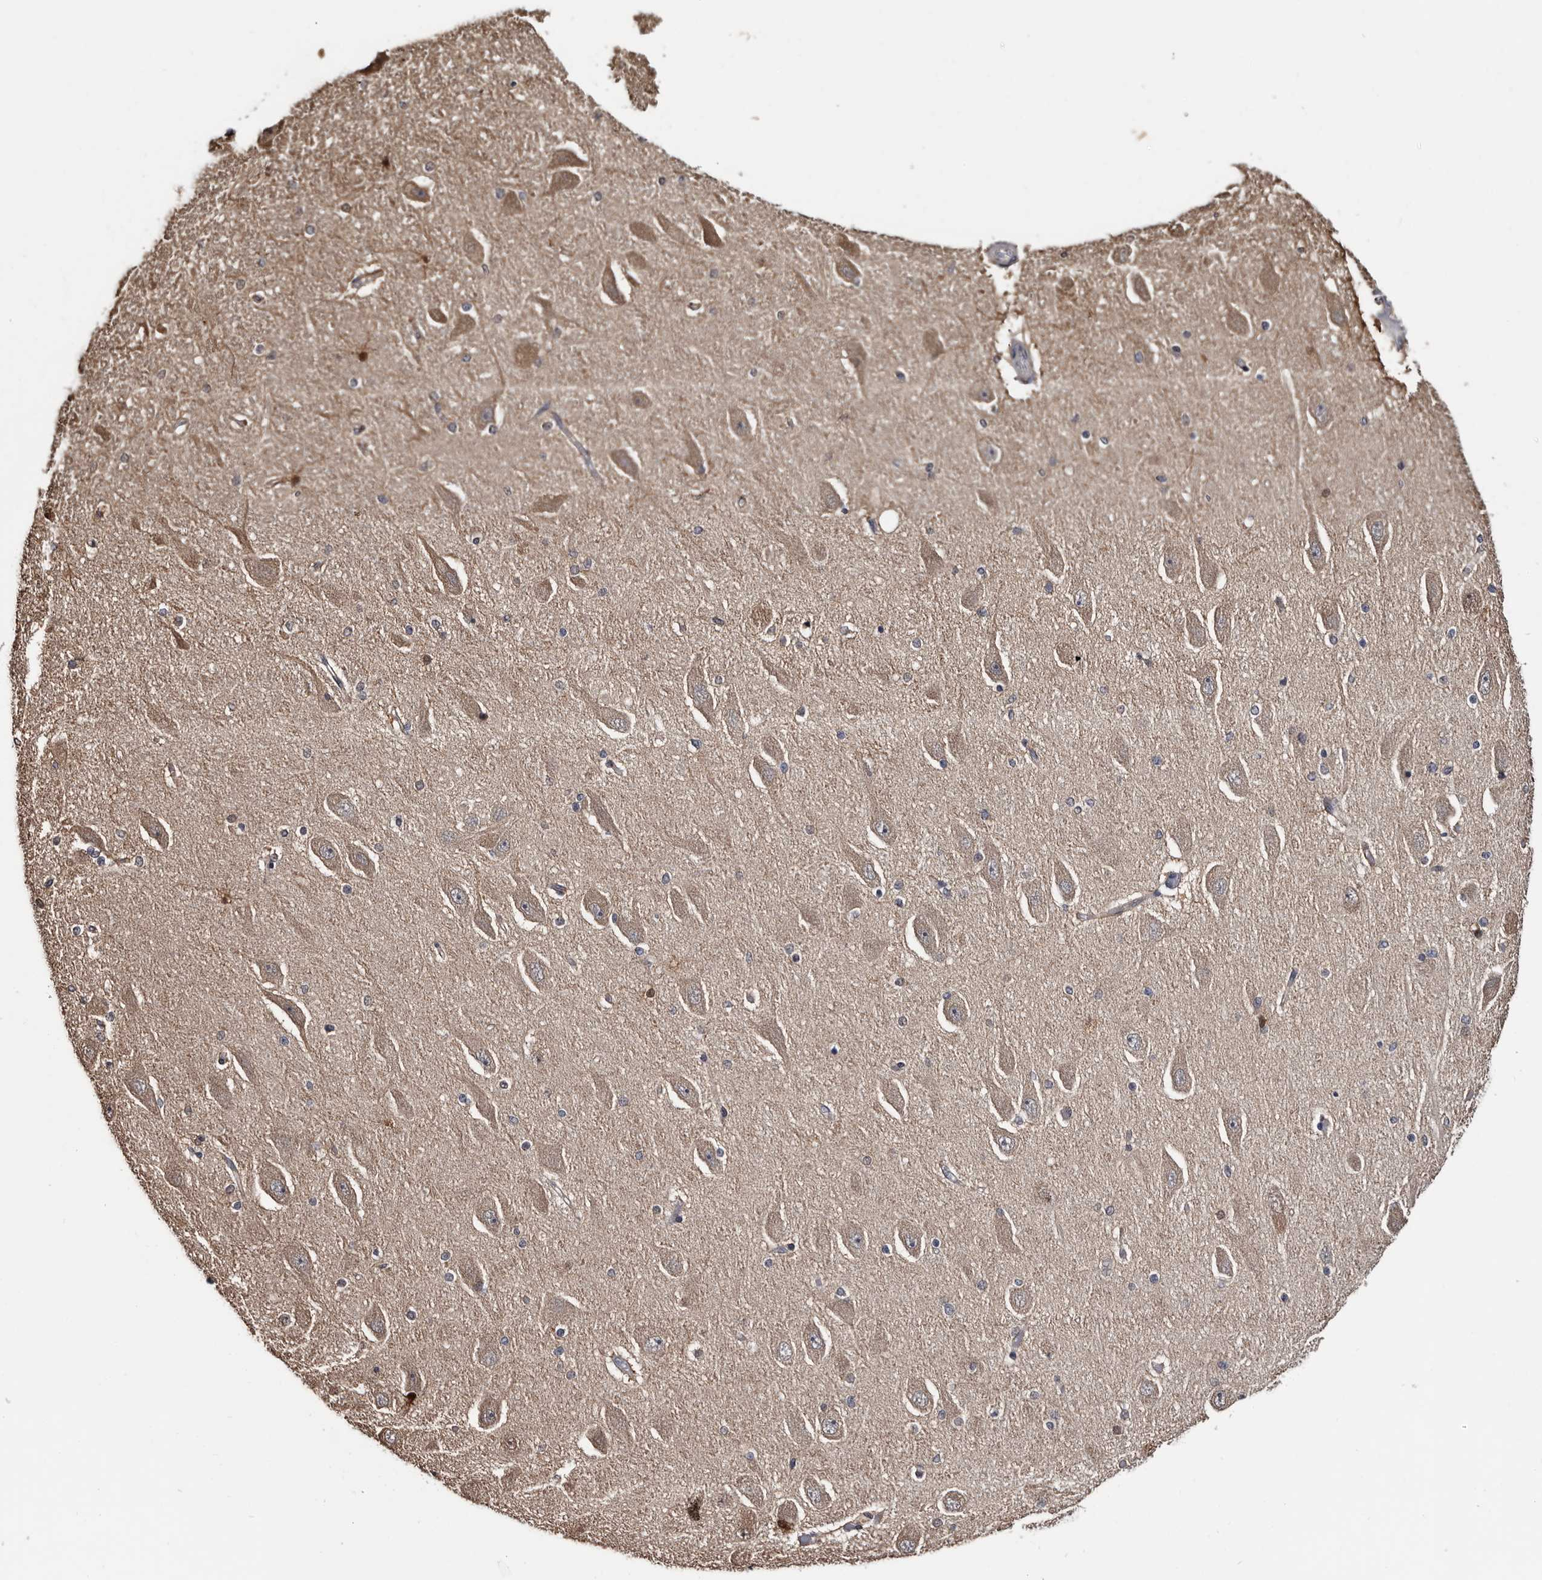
{"staining": {"intensity": "moderate", "quantity": "<25%", "location": "cytoplasmic/membranous,nuclear"}, "tissue": "hippocampus", "cell_type": "Glial cells", "image_type": "normal", "snomed": [{"axis": "morphology", "description": "Normal tissue, NOS"}, {"axis": "topography", "description": "Hippocampus"}], "caption": "Immunohistochemistry of unremarkable hippocampus reveals low levels of moderate cytoplasmic/membranous,nuclear expression in approximately <25% of glial cells. Nuclei are stained in blue.", "gene": "TTI2", "patient": {"sex": "female", "age": 54}}